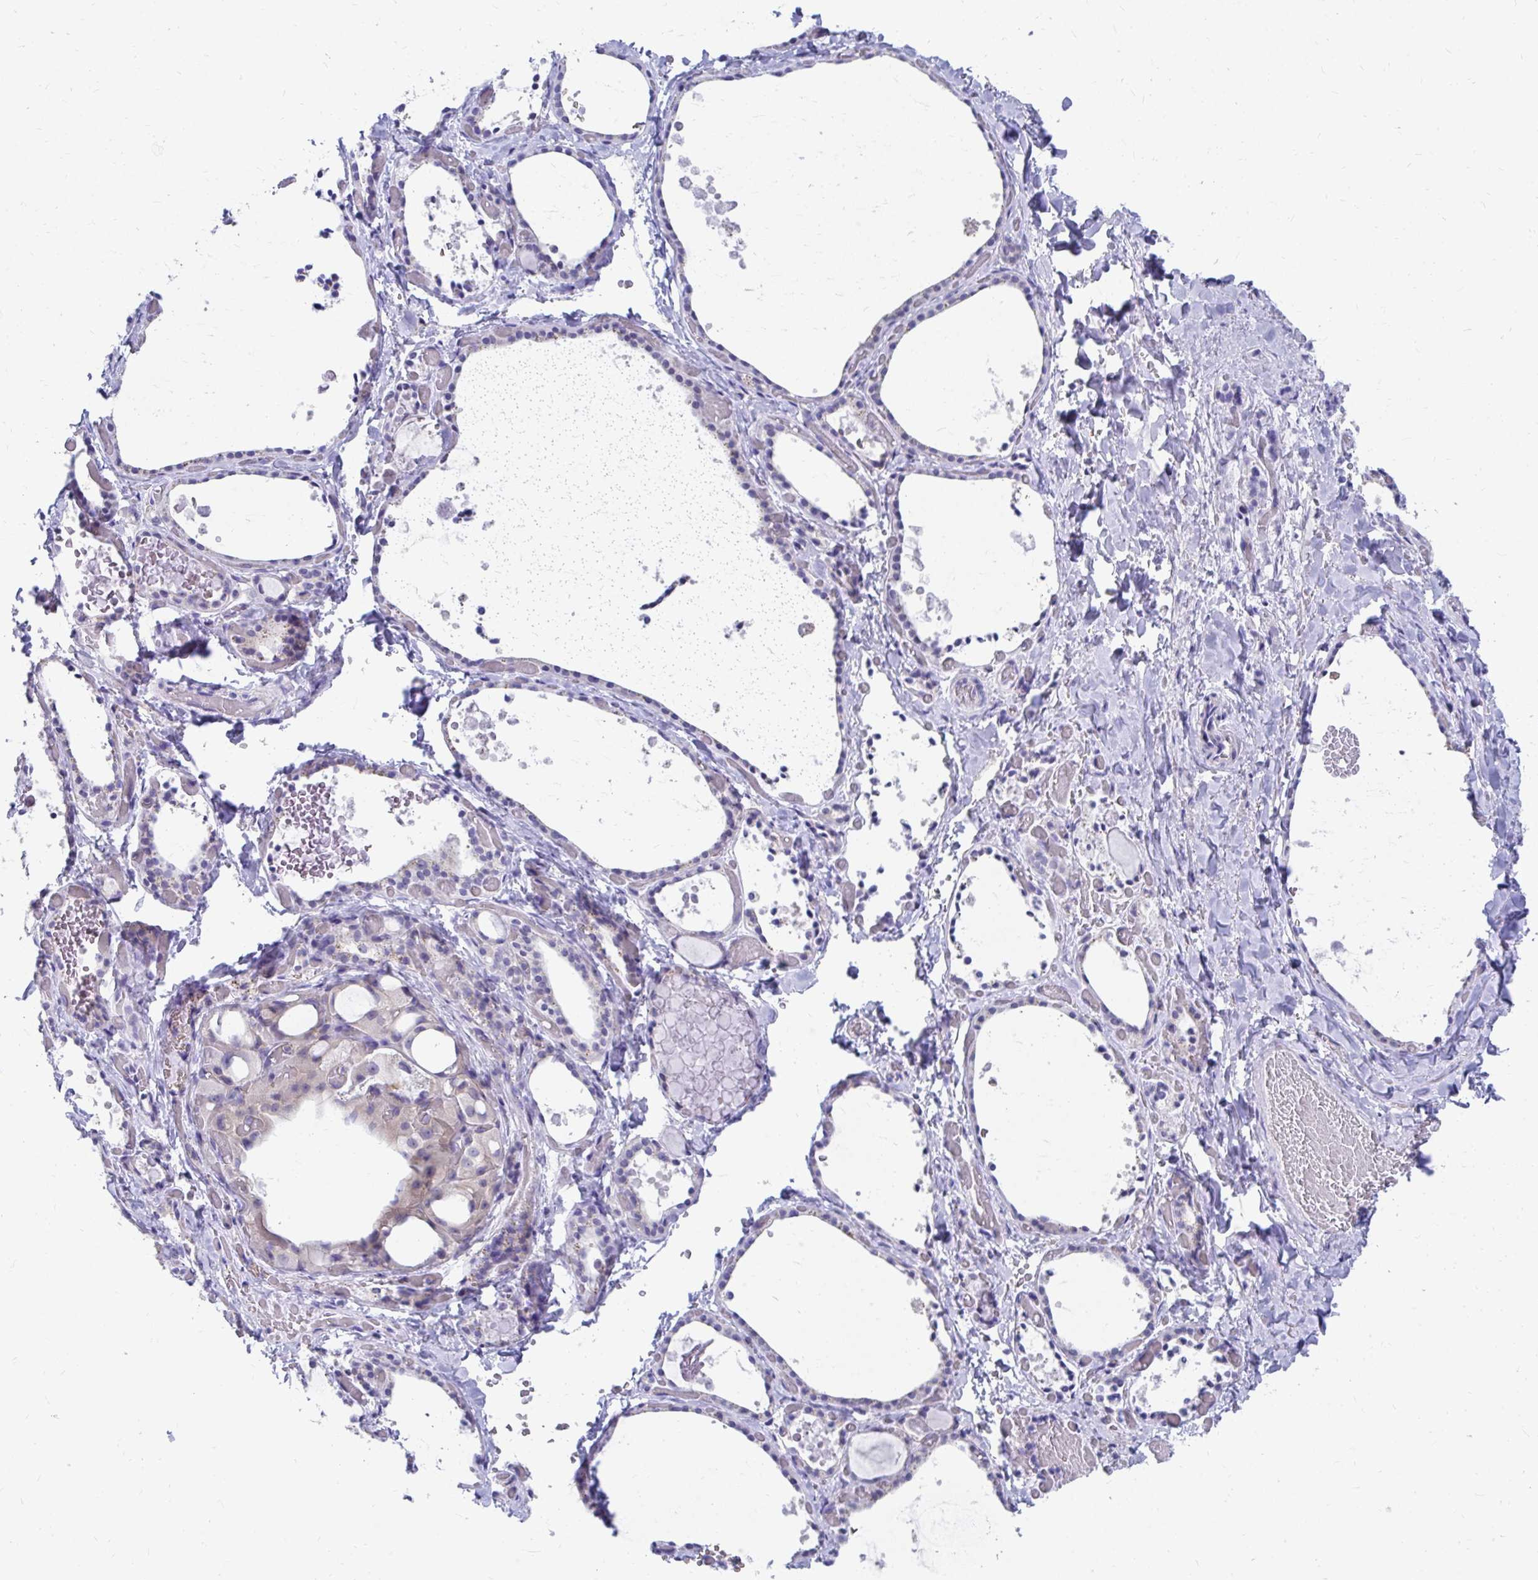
{"staining": {"intensity": "negative", "quantity": "none", "location": "none"}, "tissue": "thyroid gland", "cell_type": "Glandular cells", "image_type": "normal", "snomed": [{"axis": "morphology", "description": "Normal tissue, NOS"}, {"axis": "topography", "description": "Thyroid gland"}], "caption": "High power microscopy histopathology image of an IHC histopathology image of normal thyroid gland, revealing no significant positivity in glandular cells. (Stains: DAB immunohistochemistry with hematoxylin counter stain, Microscopy: brightfield microscopy at high magnification).", "gene": "C19orf81", "patient": {"sex": "female", "age": 56}}